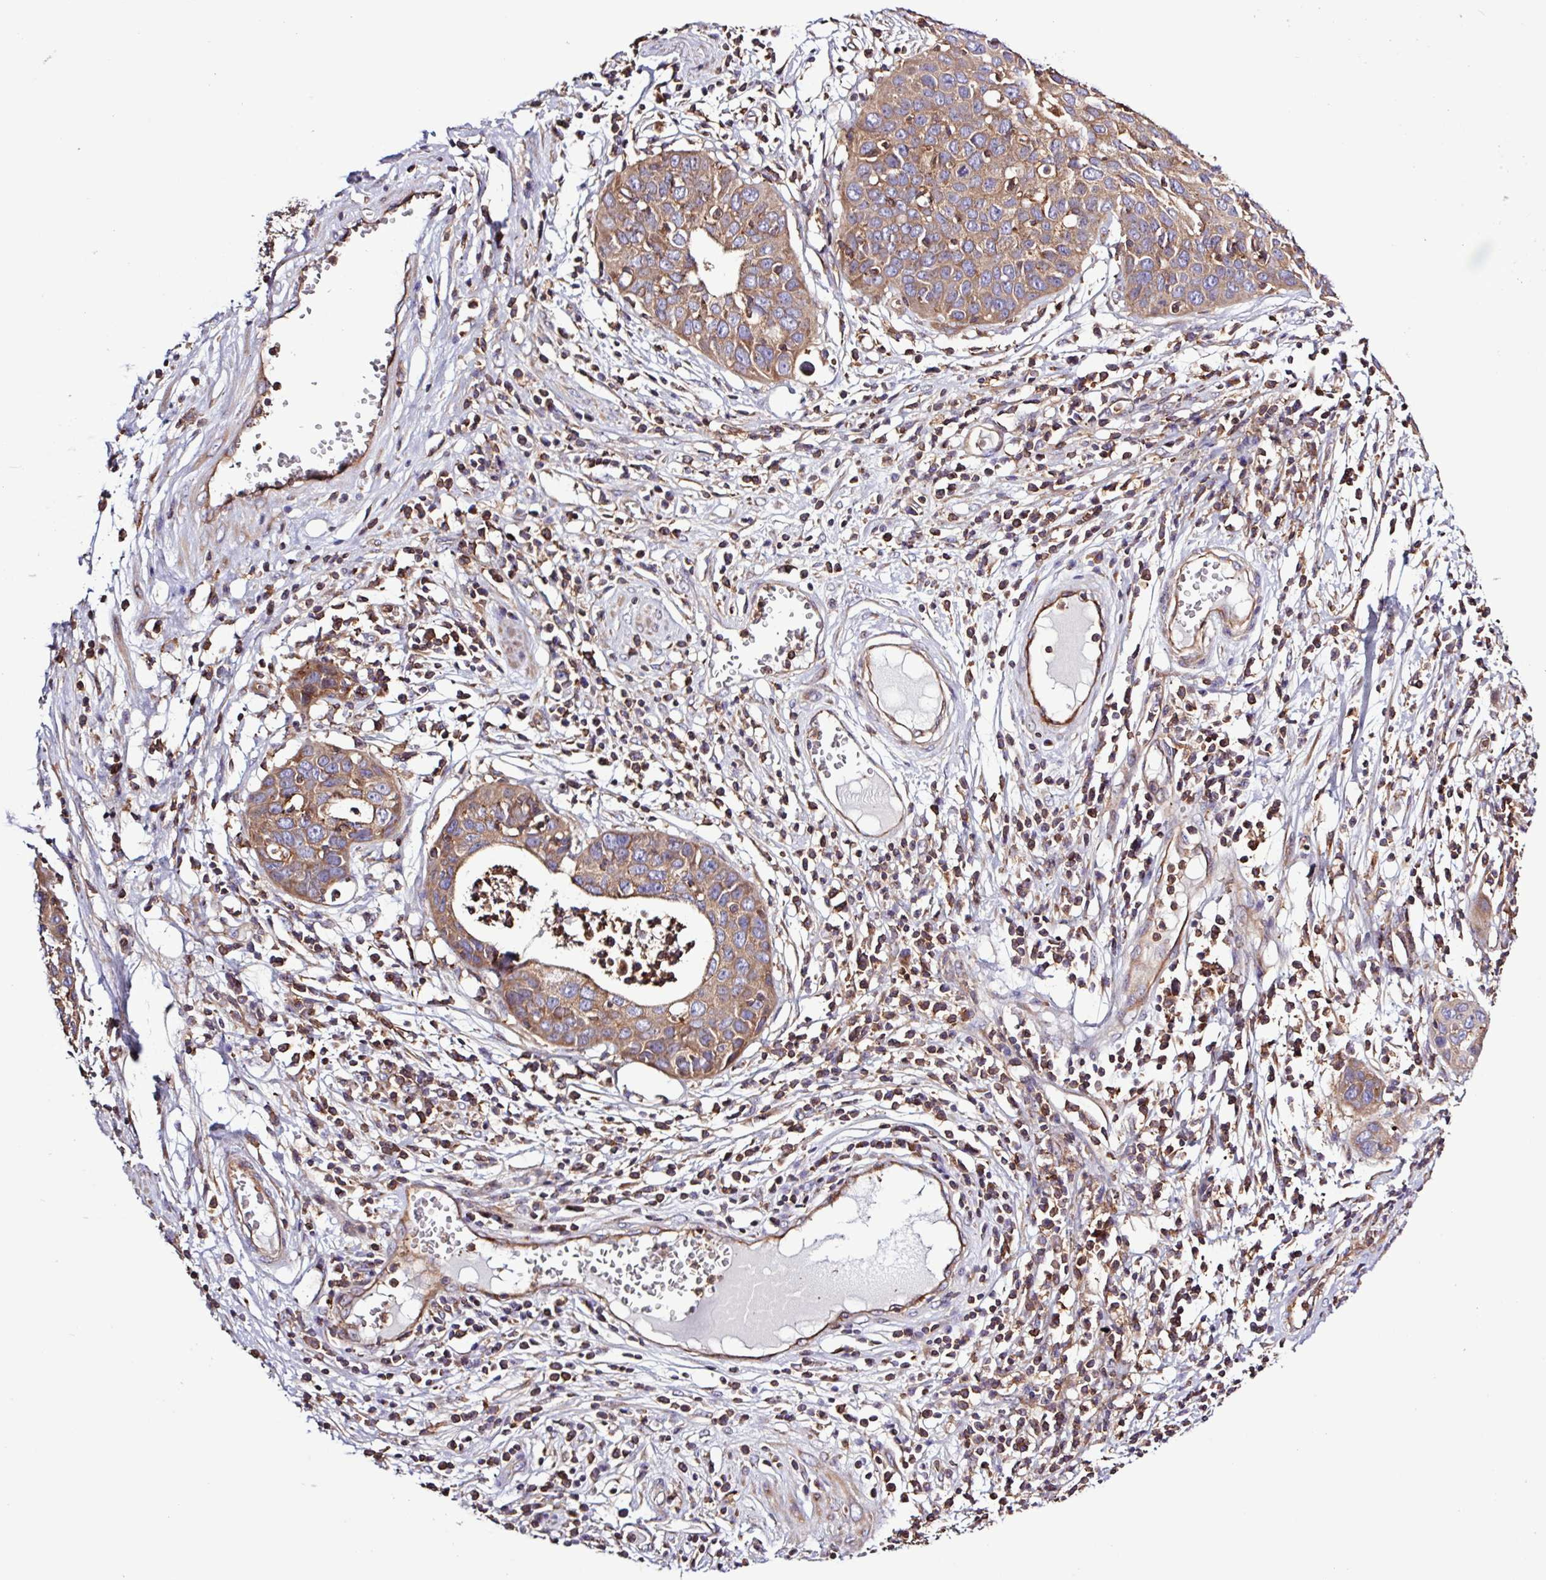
{"staining": {"intensity": "moderate", "quantity": ">75%", "location": "cytoplasmic/membranous"}, "tissue": "cervical cancer", "cell_type": "Tumor cells", "image_type": "cancer", "snomed": [{"axis": "morphology", "description": "Squamous cell carcinoma, NOS"}, {"axis": "topography", "description": "Cervix"}], "caption": "Immunohistochemical staining of human cervical squamous cell carcinoma reveals medium levels of moderate cytoplasmic/membranous protein staining in about >75% of tumor cells.", "gene": "ACTR3", "patient": {"sex": "female", "age": 36}}